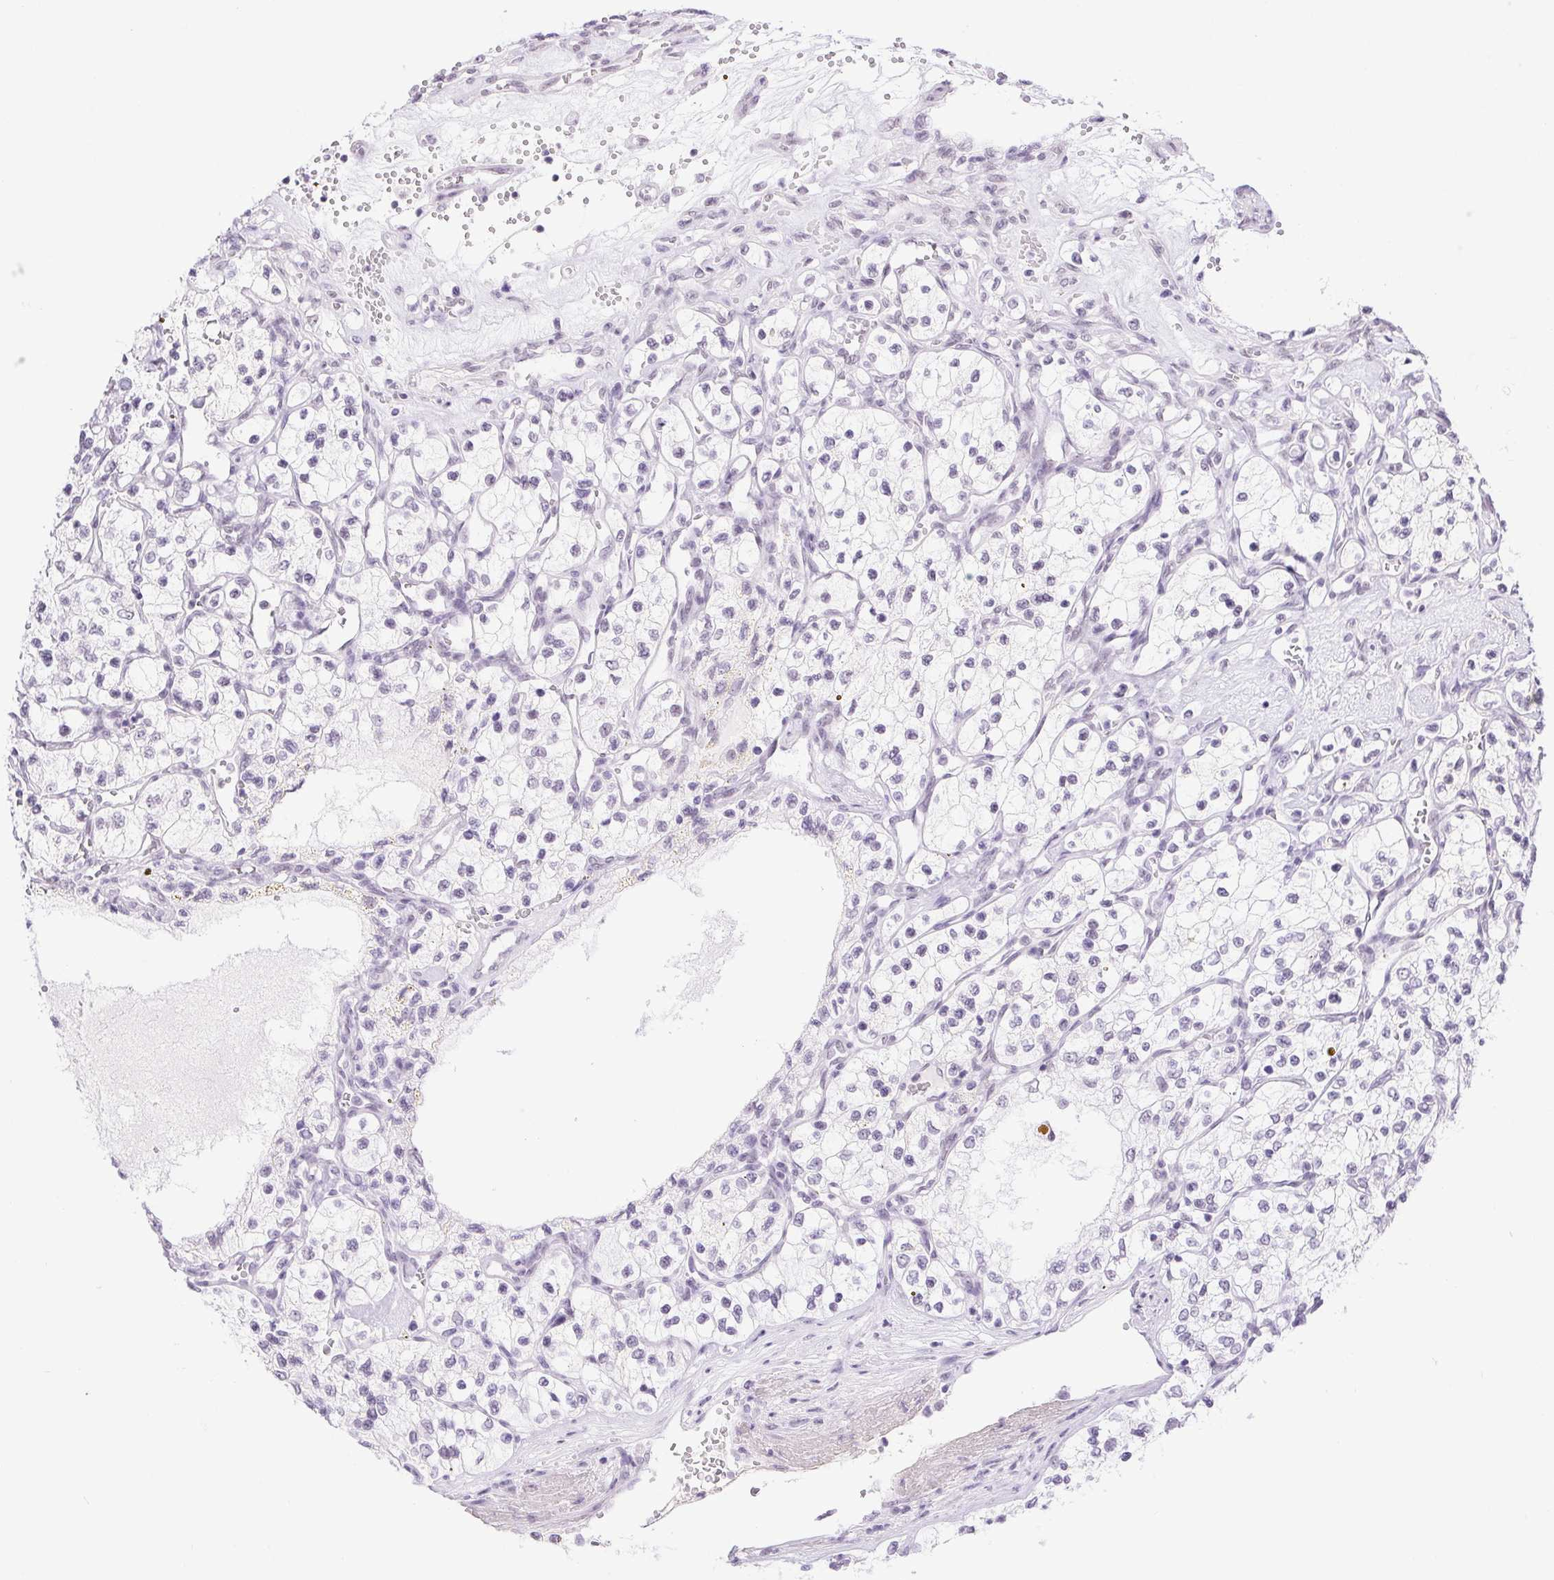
{"staining": {"intensity": "negative", "quantity": "none", "location": "none"}, "tissue": "renal cancer", "cell_type": "Tumor cells", "image_type": "cancer", "snomed": [{"axis": "morphology", "description": "Adenocarcinoma, NOS"}, {"axis": "topography", "description": "Kidney"}], "caption": "DAB (3,3'-diaminobenzidine) immunohistochemical staining of human adenocarcinoma (renal) exhibits no significant expression in tumor cells.", "gene": "DDX17", "patient": {"sex": "female", "age": 69}}